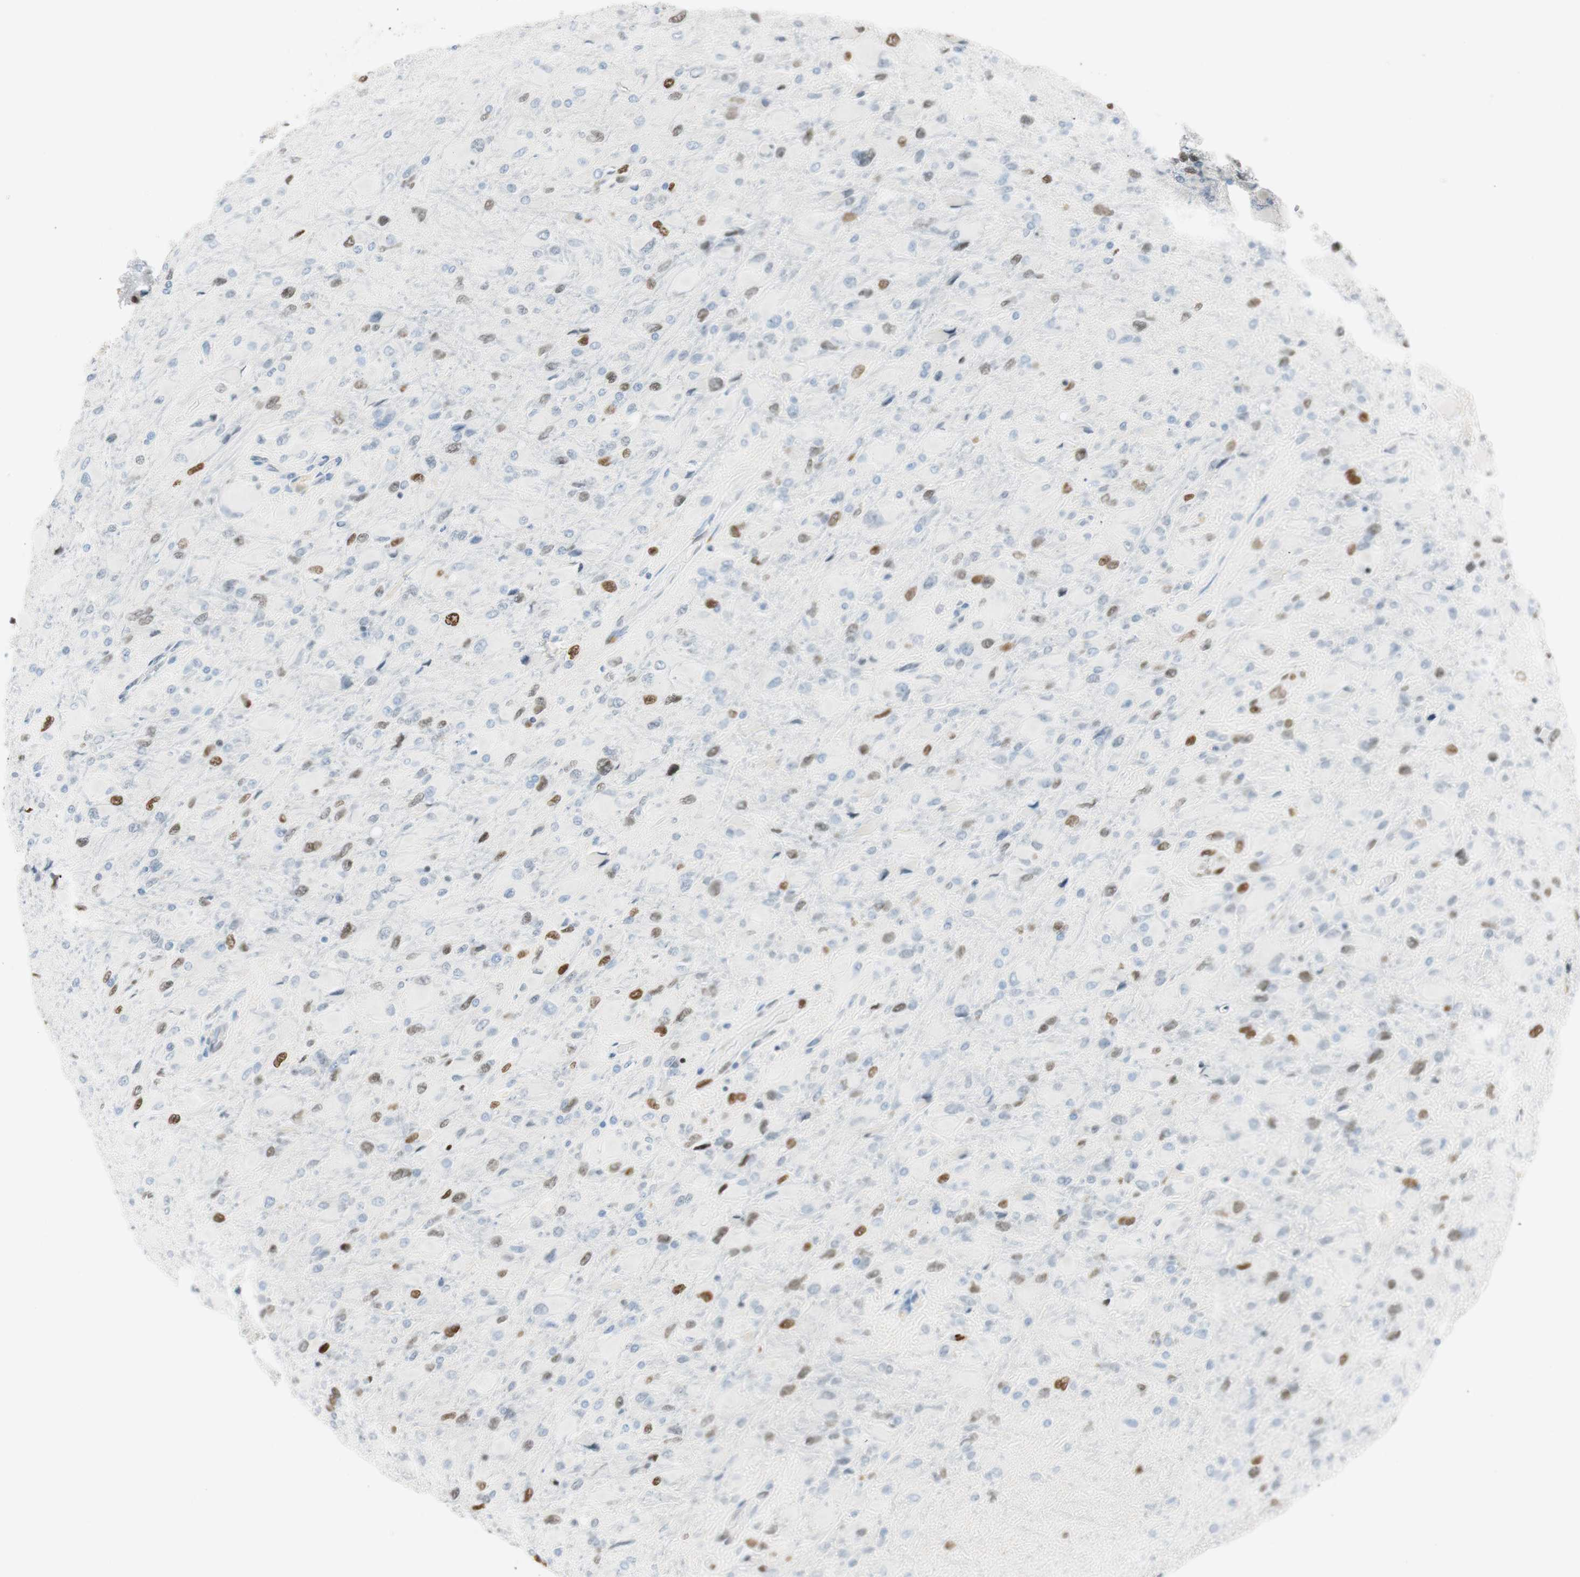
{"staining": {"intensity": "moderate", "quantity": "25%-75%", "location": "nuclear"}, "tissue": "glioma", "cell_type": "Tumor cells", "image_type": "cancer", "snomed": [{"axis": "morphology", "description": "Glioma, malignant, High grade"}, {"axis": "topography", "description": "Cerebral cortex"}], "caption": "A histopathology image of malignant glioma (high-grade) stained for a protein demonstrates moderate nuclear brown staining in tumor cells.", "gene": "EZH2", "patient": {"sex": "female", "age": 36}}